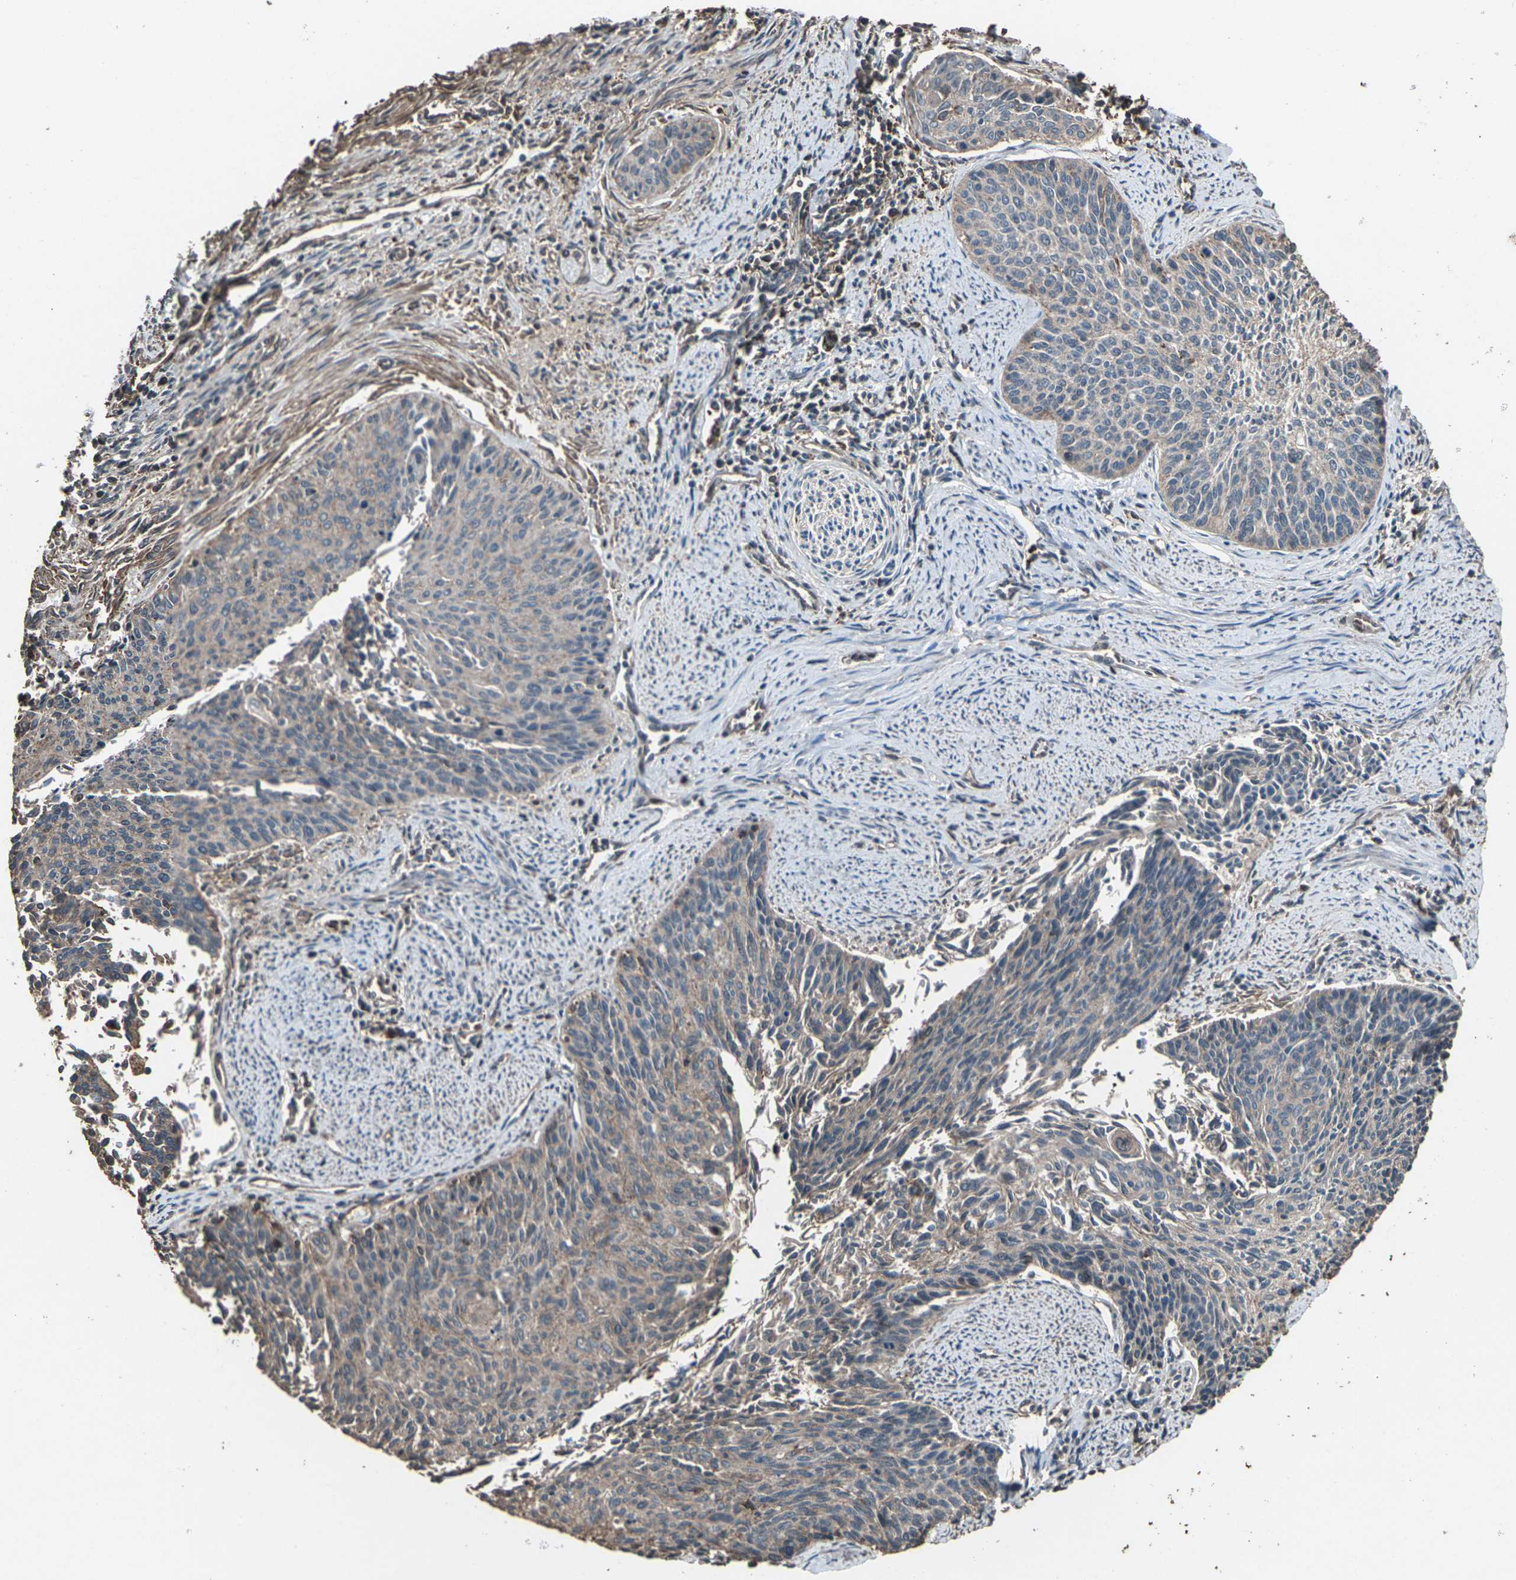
{"staining": {"intensity": "weak", "quantity": ">75%", "location": "cytoplasmic/membranous"}, "tissue": "cervical cancer", "cell_type": "Tumor cells", "image_type": "cancer", "snomed": [{"axis": "morphology", "description": "Squamous cell carcinoma, NOS"}, {"axis": "topography", "description": "Cervix"}], "caption": "Cervical cancer stained for a protein demonstrates weak cytoplasmic/membranous positivity in tumor cells.", "gene": "DHPS", "patient": {"sex": "female", "age": 55}}